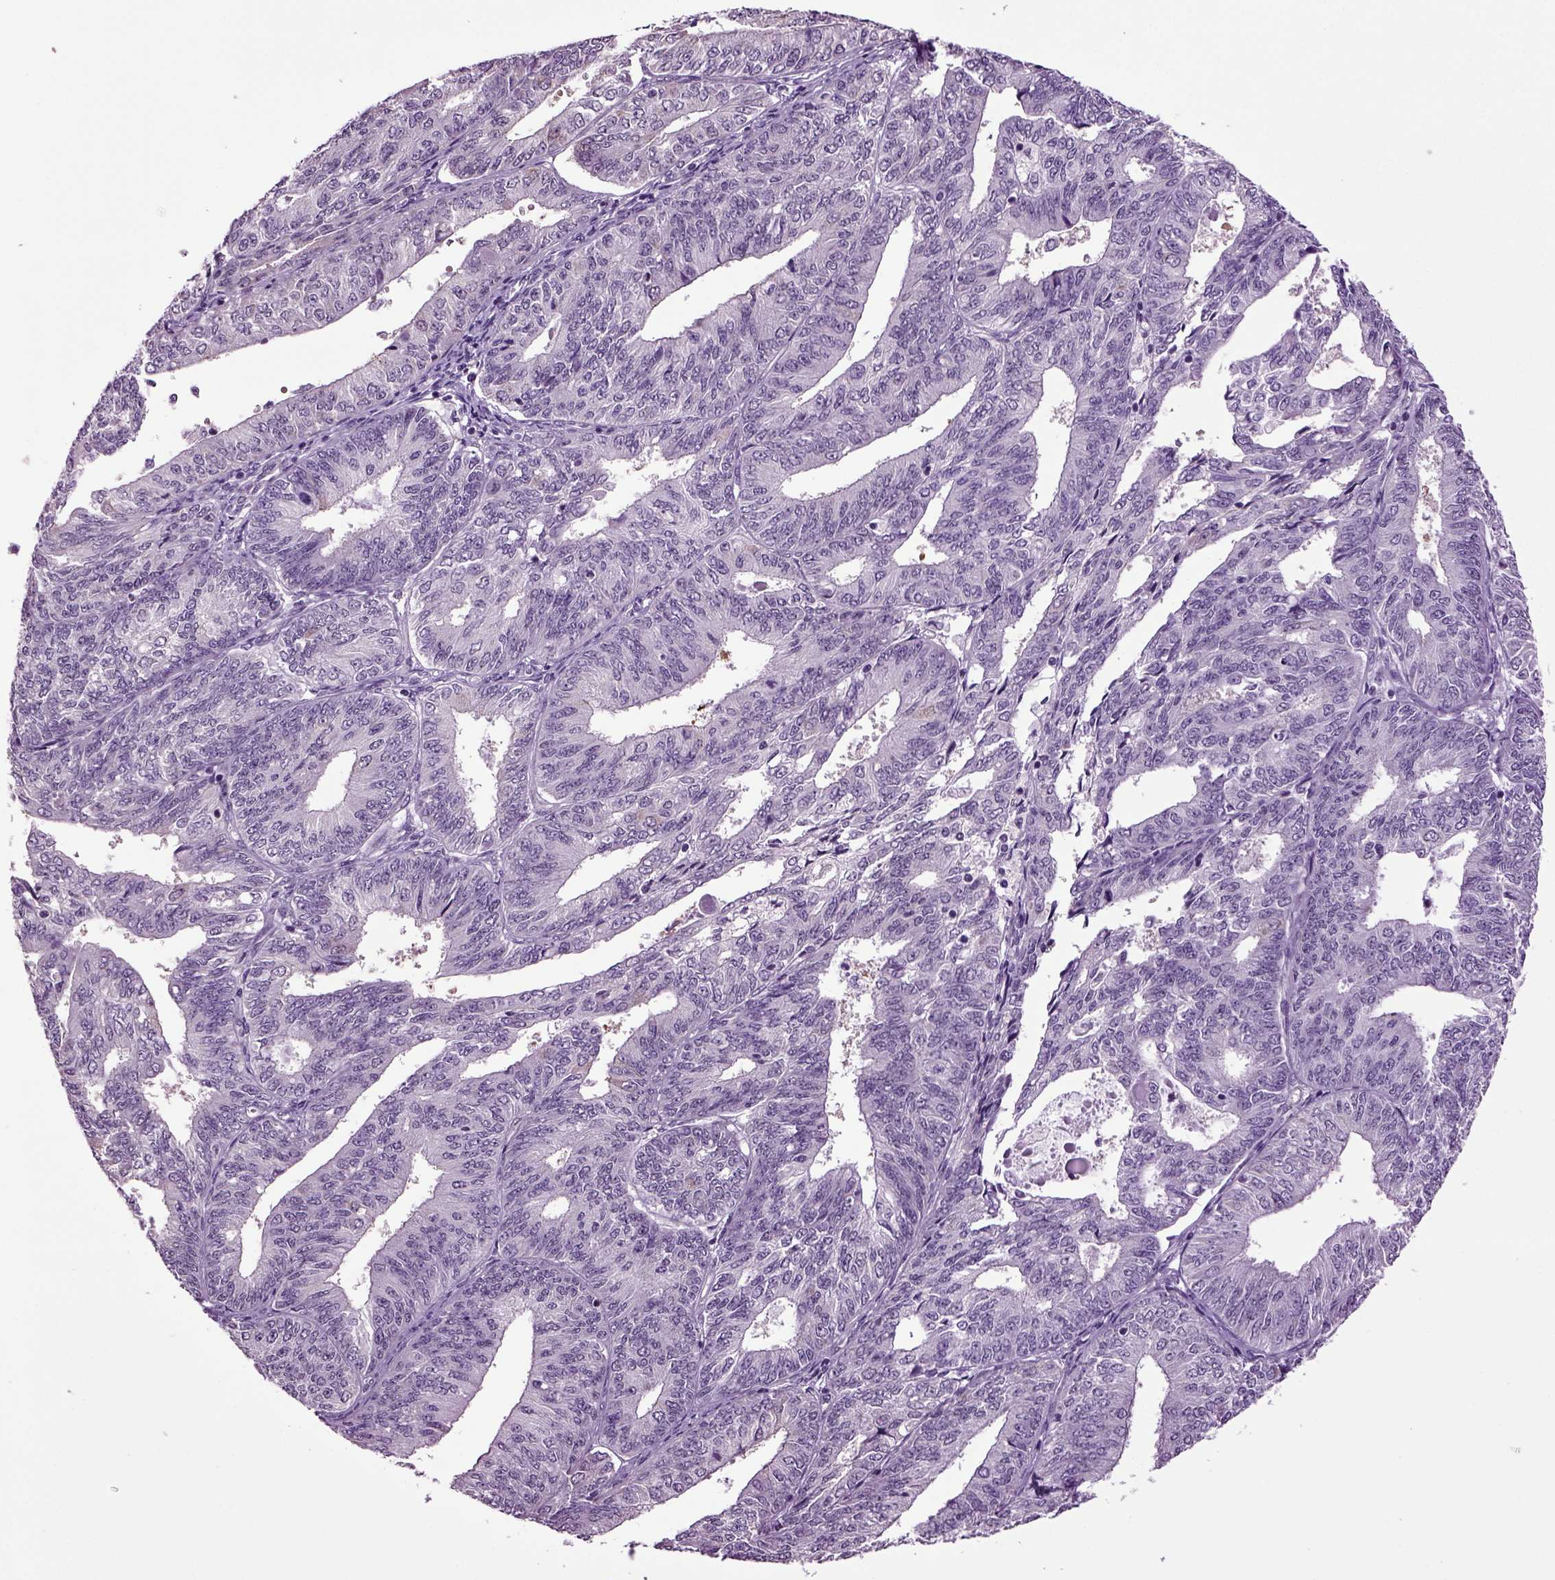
{"staining": {"intensity": "negative", "quantity": "none", "location": "none"}, "tissue": "endometrial cancer", "cell_type": "Tumor cells", "image_type": "cancer", "snomed": [{"axis": "morphology", "description": "Adenocarcinoma, NOS"}, {"axis": "topography", "description": "Endometrium"}], "caption": "This is an immunohistochemistry (IHC) histopathology image of endometrial cancer. There is no positivity in tumor cells.", "gene": "PLCH2", "patient": {"sex": "female", "age": 58}}